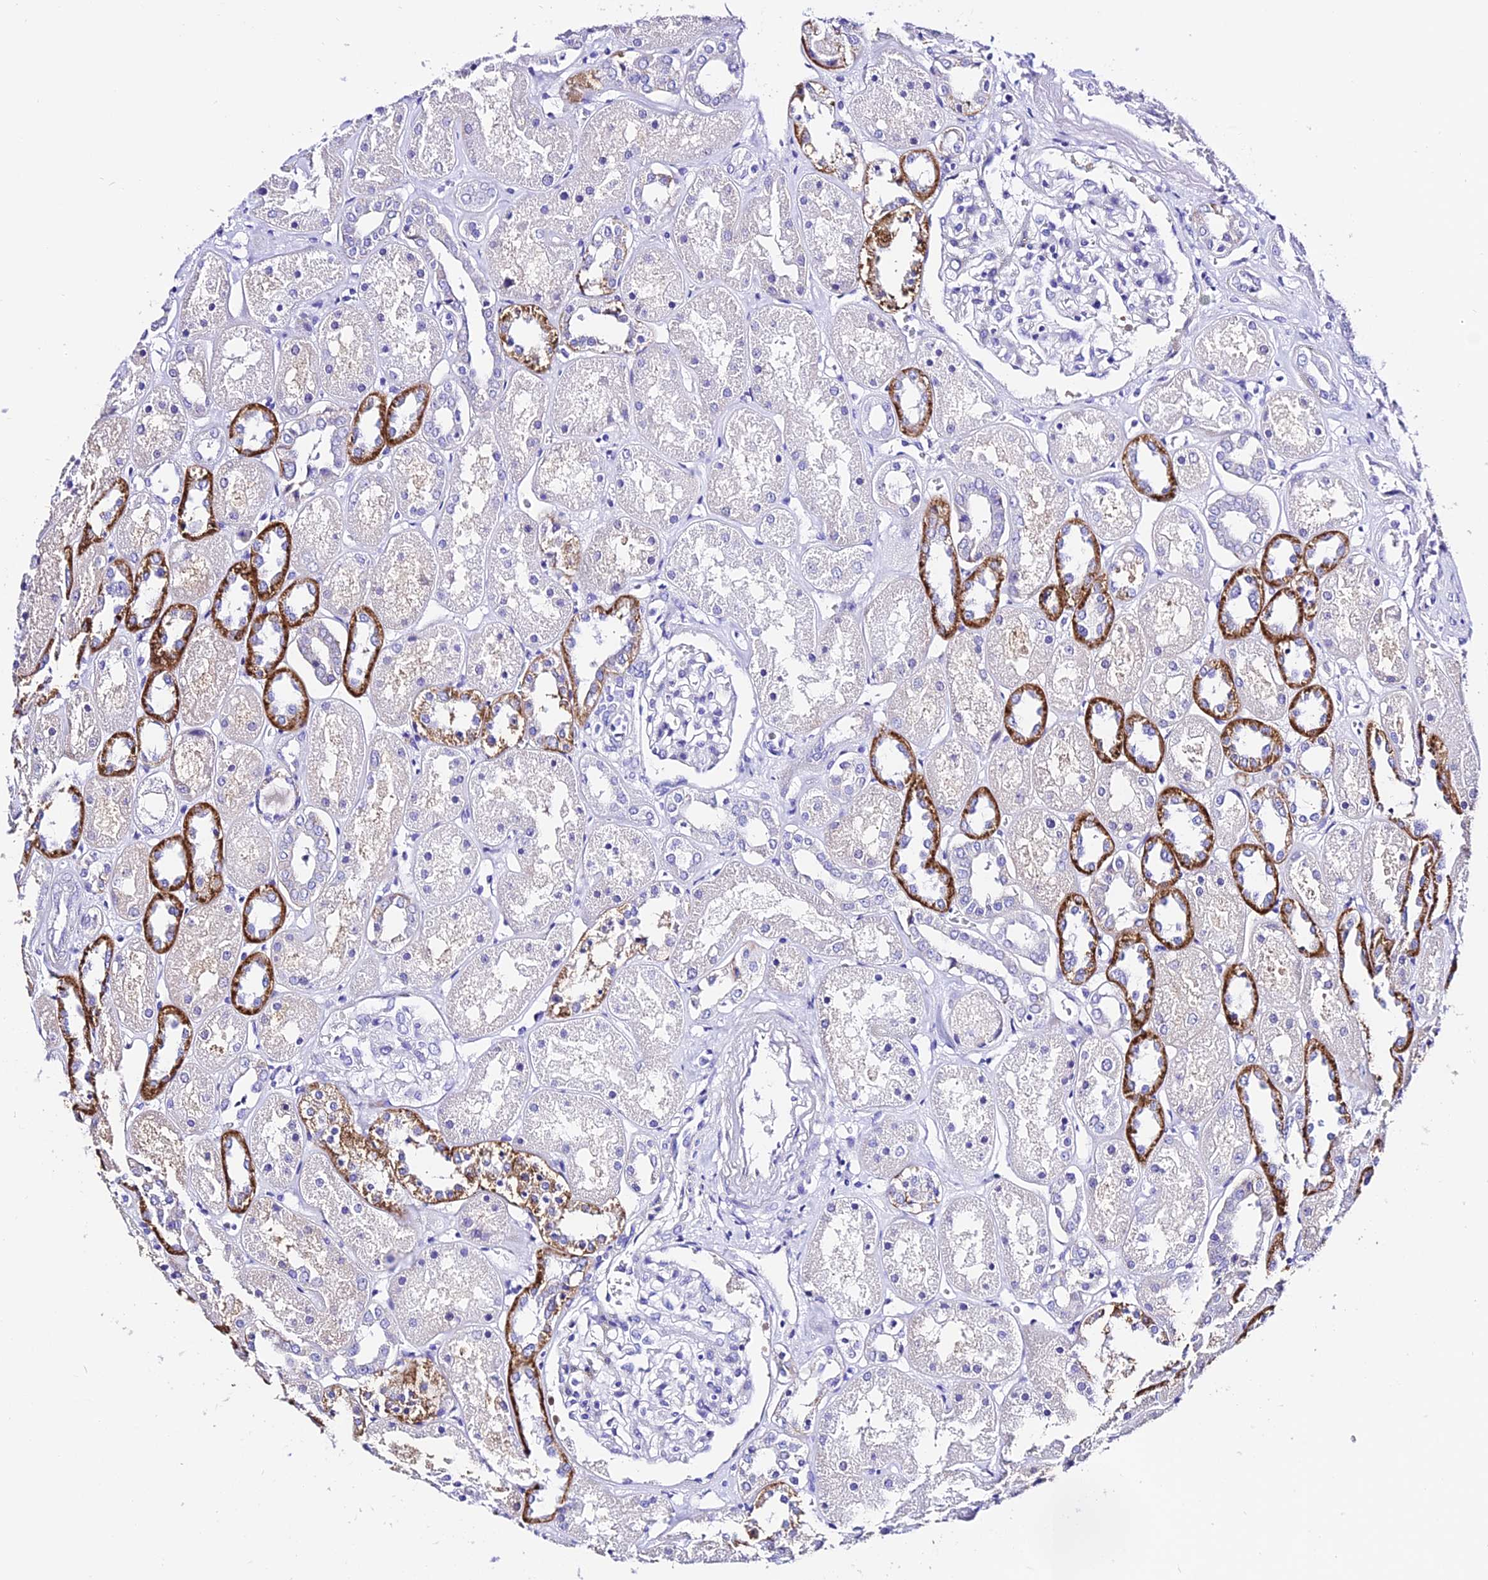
{"staining": {"intensity": "negative", "quantity": "none", "location": "none"}, "tissue": "kidney", "cell_type": "Cells in glomeruli", "image_type": "normal", "snomed": [{"axis": "morphology", "description": "Normal tissue, NOS"}, {"axis": "topography", "description": "Kidney"}], "caption": "Photomicrograph shows no protein positivity in cells in glomeruli of unremarkable kidney.", "gene": "TRMT44", "patient": {"sex": "male", "age": 70}}